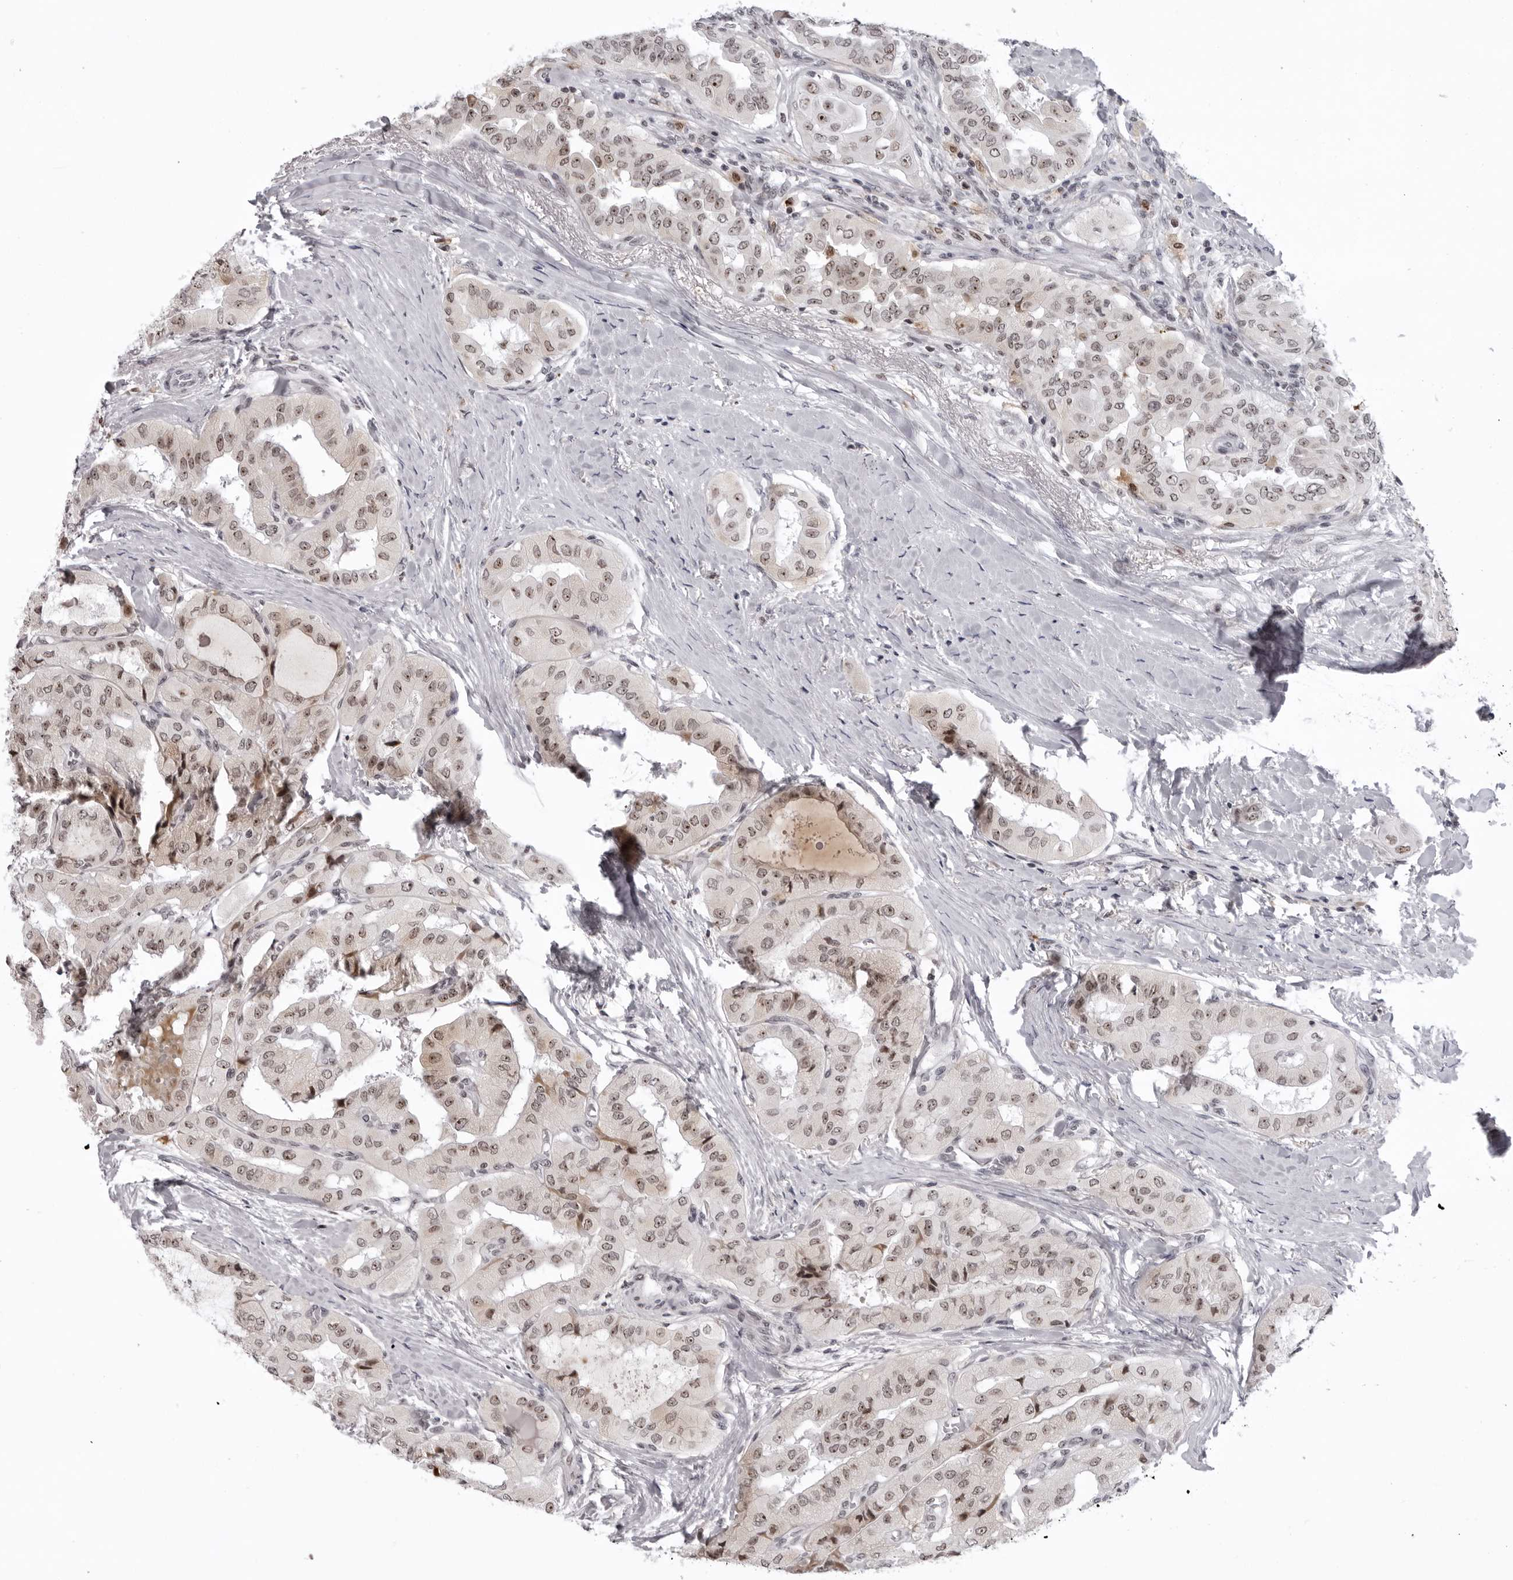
{"staining": {"intensity": "moderate", "quantity": ">75%", "location": "nuclear"}, "tissue": "thyroid cancer", "cell_type": "Tumor cells", "image_type": "cancer", "snomed": [{"axis": "morphology", "description": "Papillary adenocarcinoma, NOS"}, {"axis": "topography", "description": "Thyroid gland"}], "caption": "Brown immunohistochemical staining in thyroid cancer reveals moderate nuclear expression in about >75% of tumor cells. The staining was performed using DAB to visualize the protein expression in brown, while the nuclei were stained in blue with hematoxylin (Magnification: 20x).", "gene": "EXOSC10", "patient": {"sex": "female", "age": 59}}